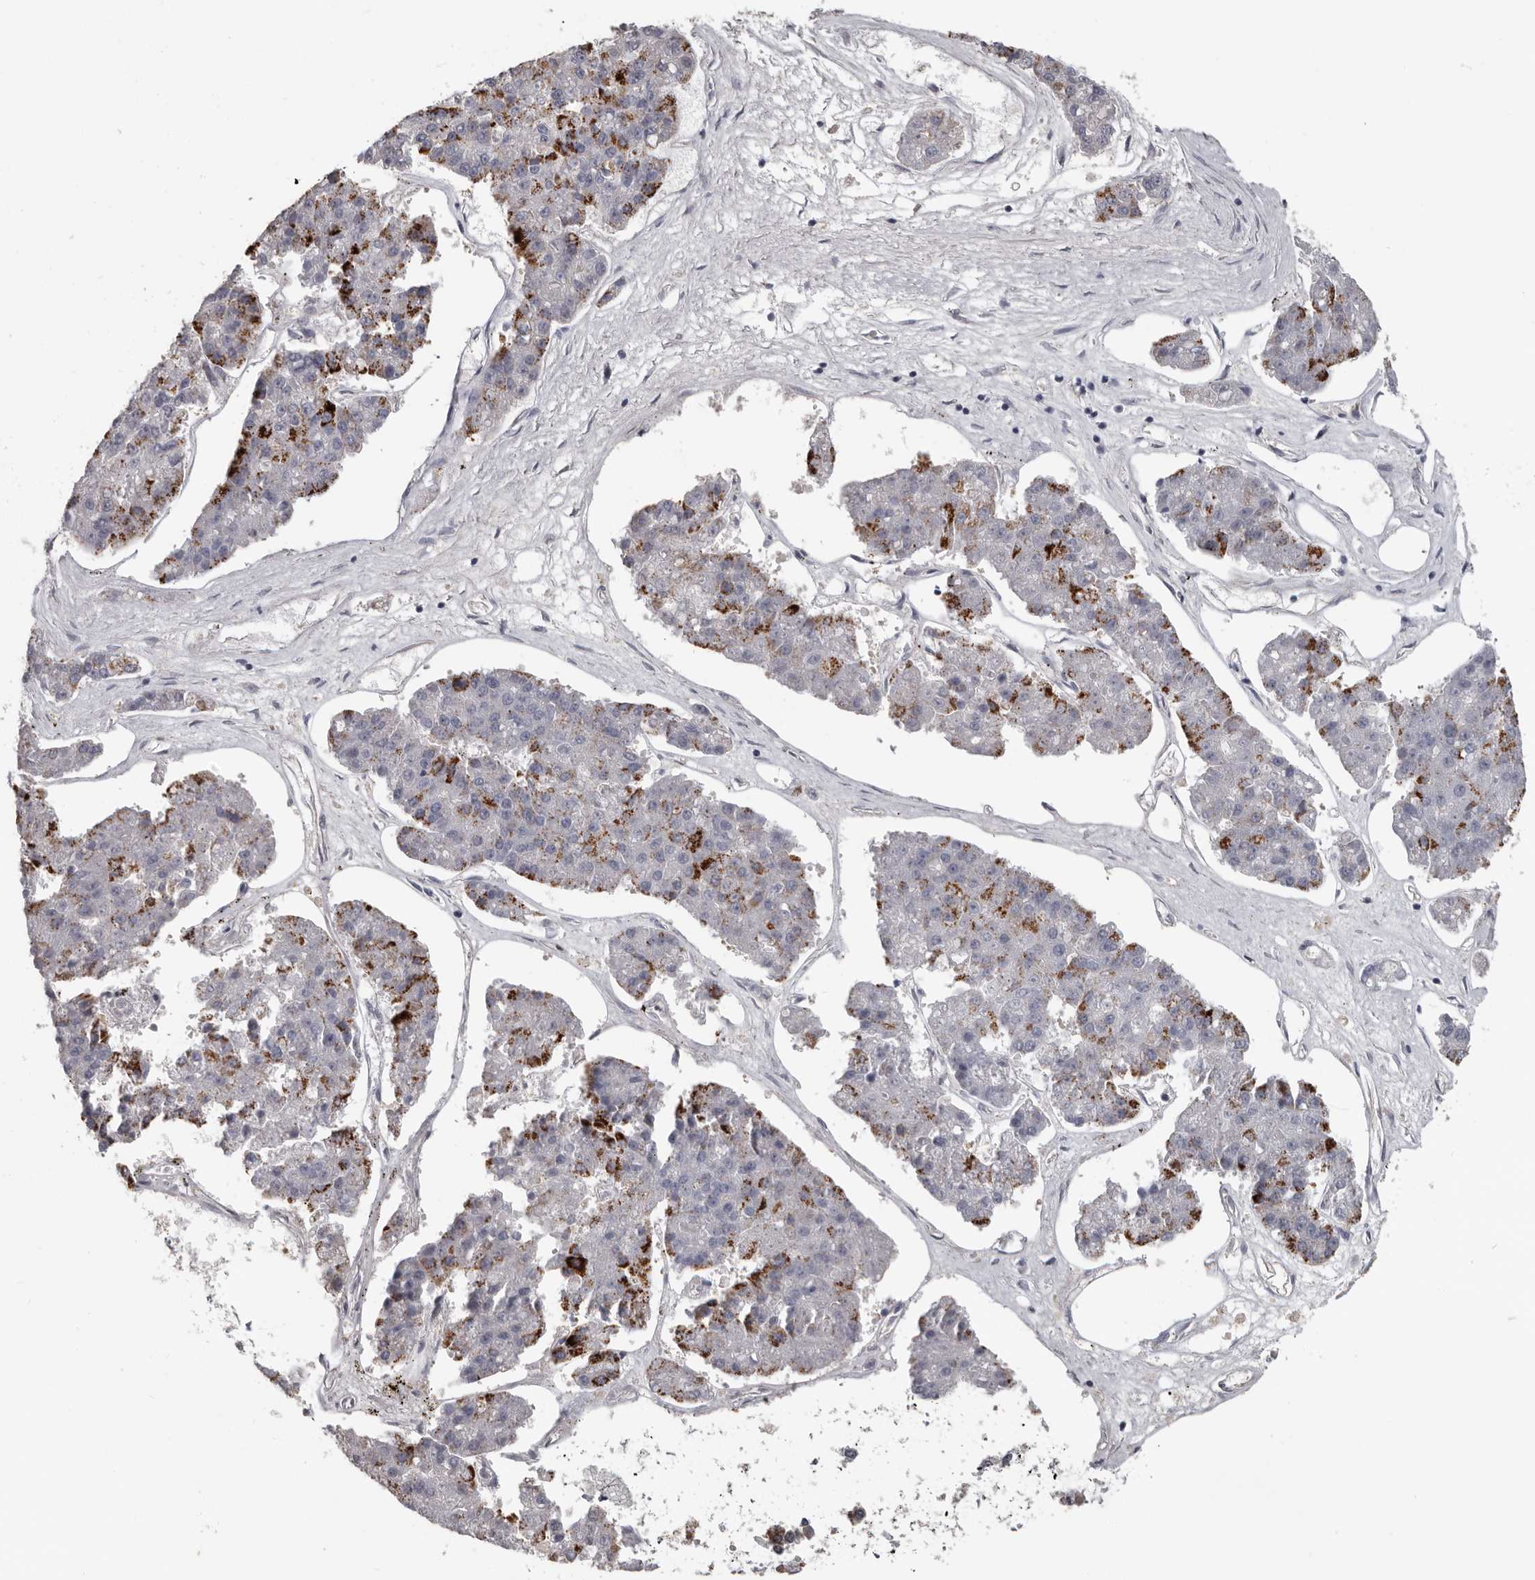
{"staining": {"intensity": "strong", "quantity": "<25%", "location": "cytoplasmic/membranous"}, "tissue": "pancreatic cancer", "cell_type": "Tumor cells", "image_type": "cancer", "snomed": [{"axis": "morphology", "description": "Adenocarcinoma, NOS"}, {"axis": "topography", "description": "Pancreas"}], "caption": "A medium amount of strong cytoplasmic/membranous expression is present in about <25% of tumor cells in pancreatic cancer tissue. (Brightfield microscopy of DAB IHC at high magnification).", "gene": "RNF217", "patient": {"sex": "male", "age": 50}}